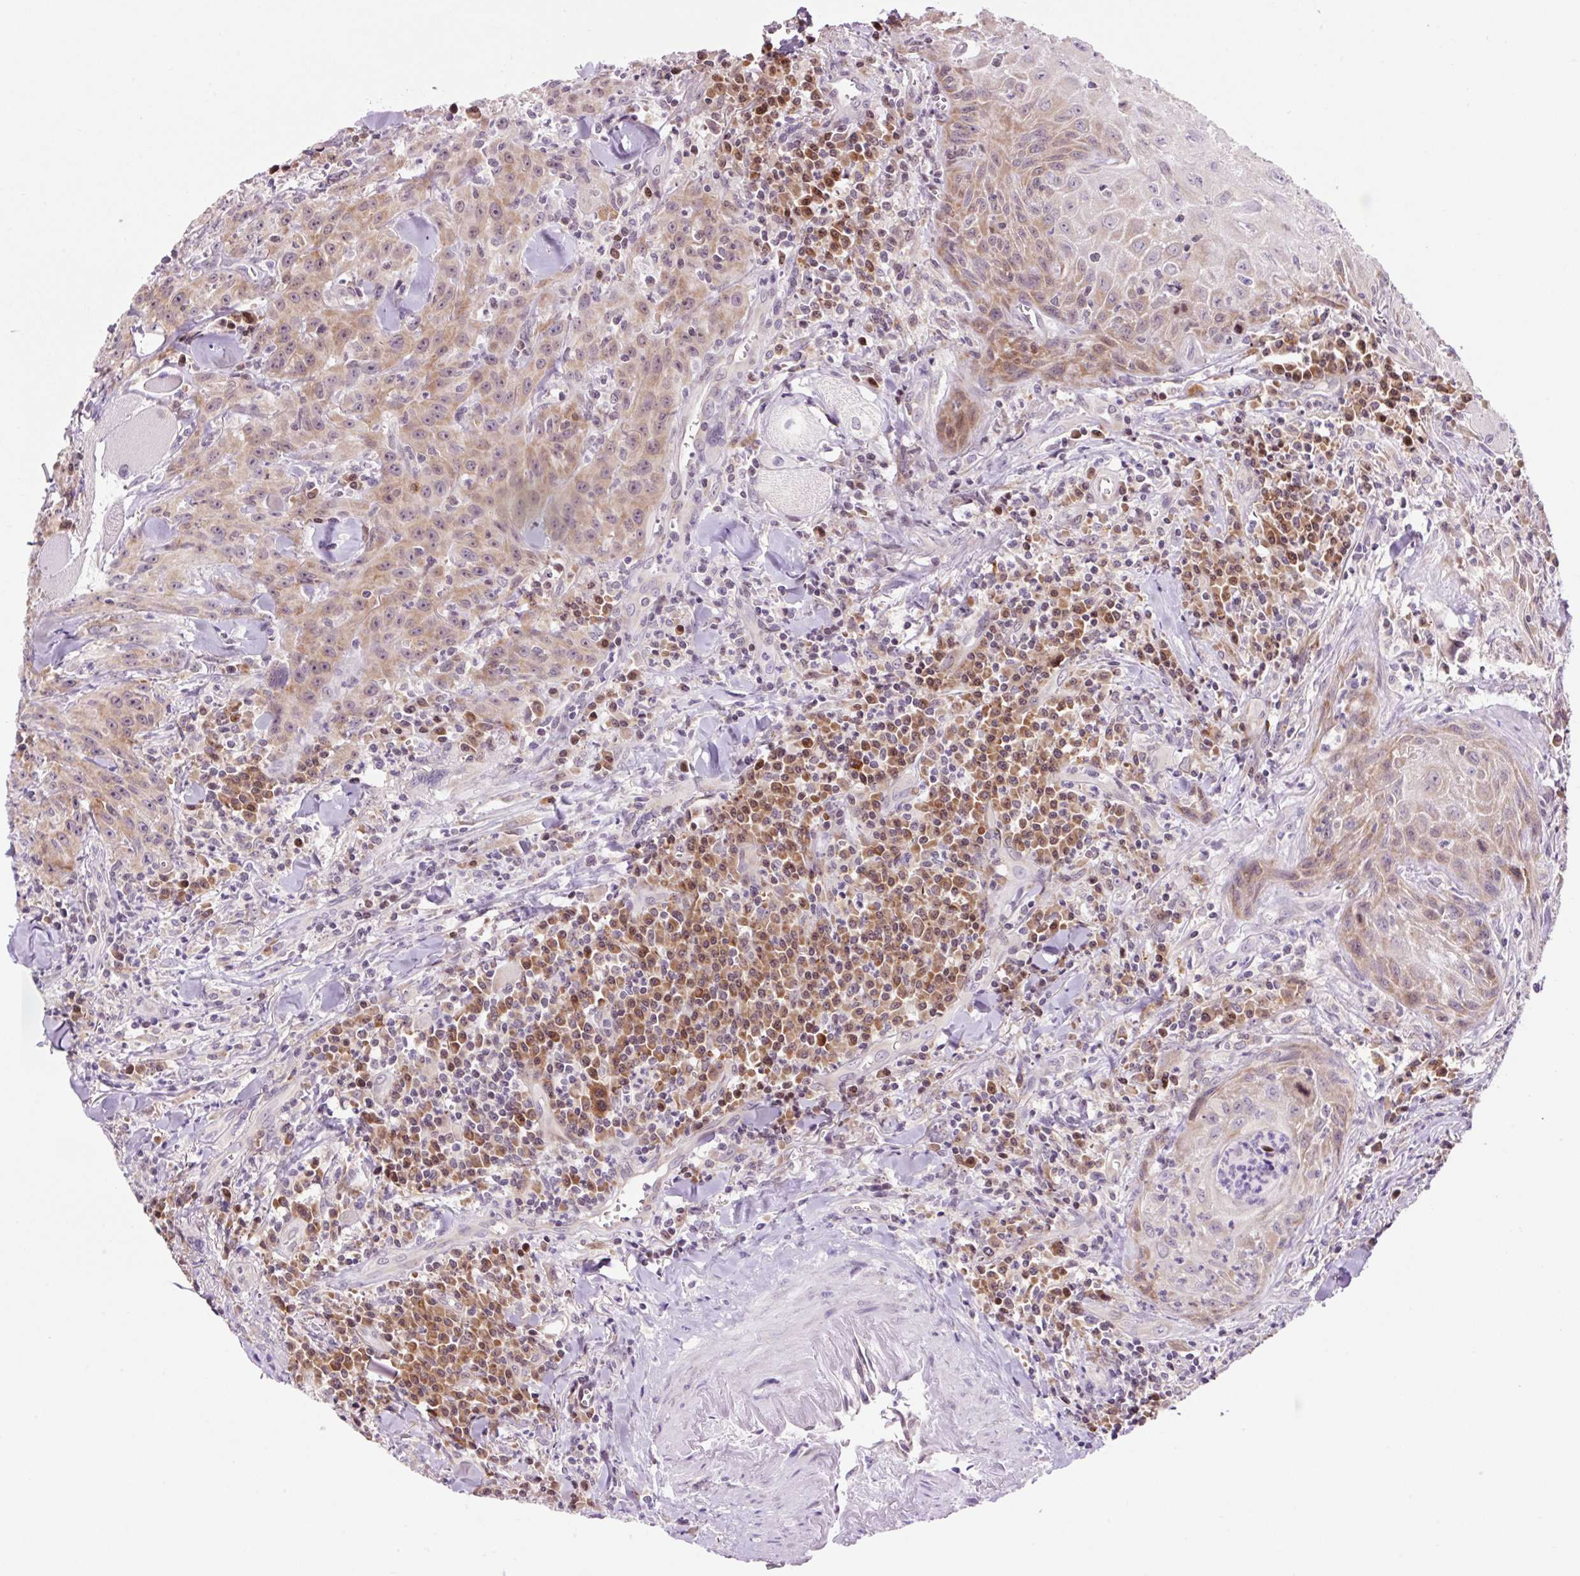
{"staining": {"intensity": "moderate", "quantity": ">75%", "location": "cytoplasmic/membranous"}, "tissue": "head and neck cancer", "cell_type": "Tumor cells", "image_type": "cancer", "snomed": [{"axis": "morphology", "description": "Normal tissue, NOS"}, {"axis": "morphology", "description": "Squamous cell carcinoma, NOS"}, {"axis": "topography", "description": "Oral tissue"}, {"axis": "topography", "description": "Head-Neck"}], "caption": "Immunohistochemical staining of human squamous cell carcinoma (head and neck) demonstrates moderate cytoplasmic/membranous protein positivity in about >75% of tumor cells. The protein of interest is shown in brown color, while the nuclei are stained blue.", "gene": "RPL41", "patient": {"sex": "female", "age": 70}}